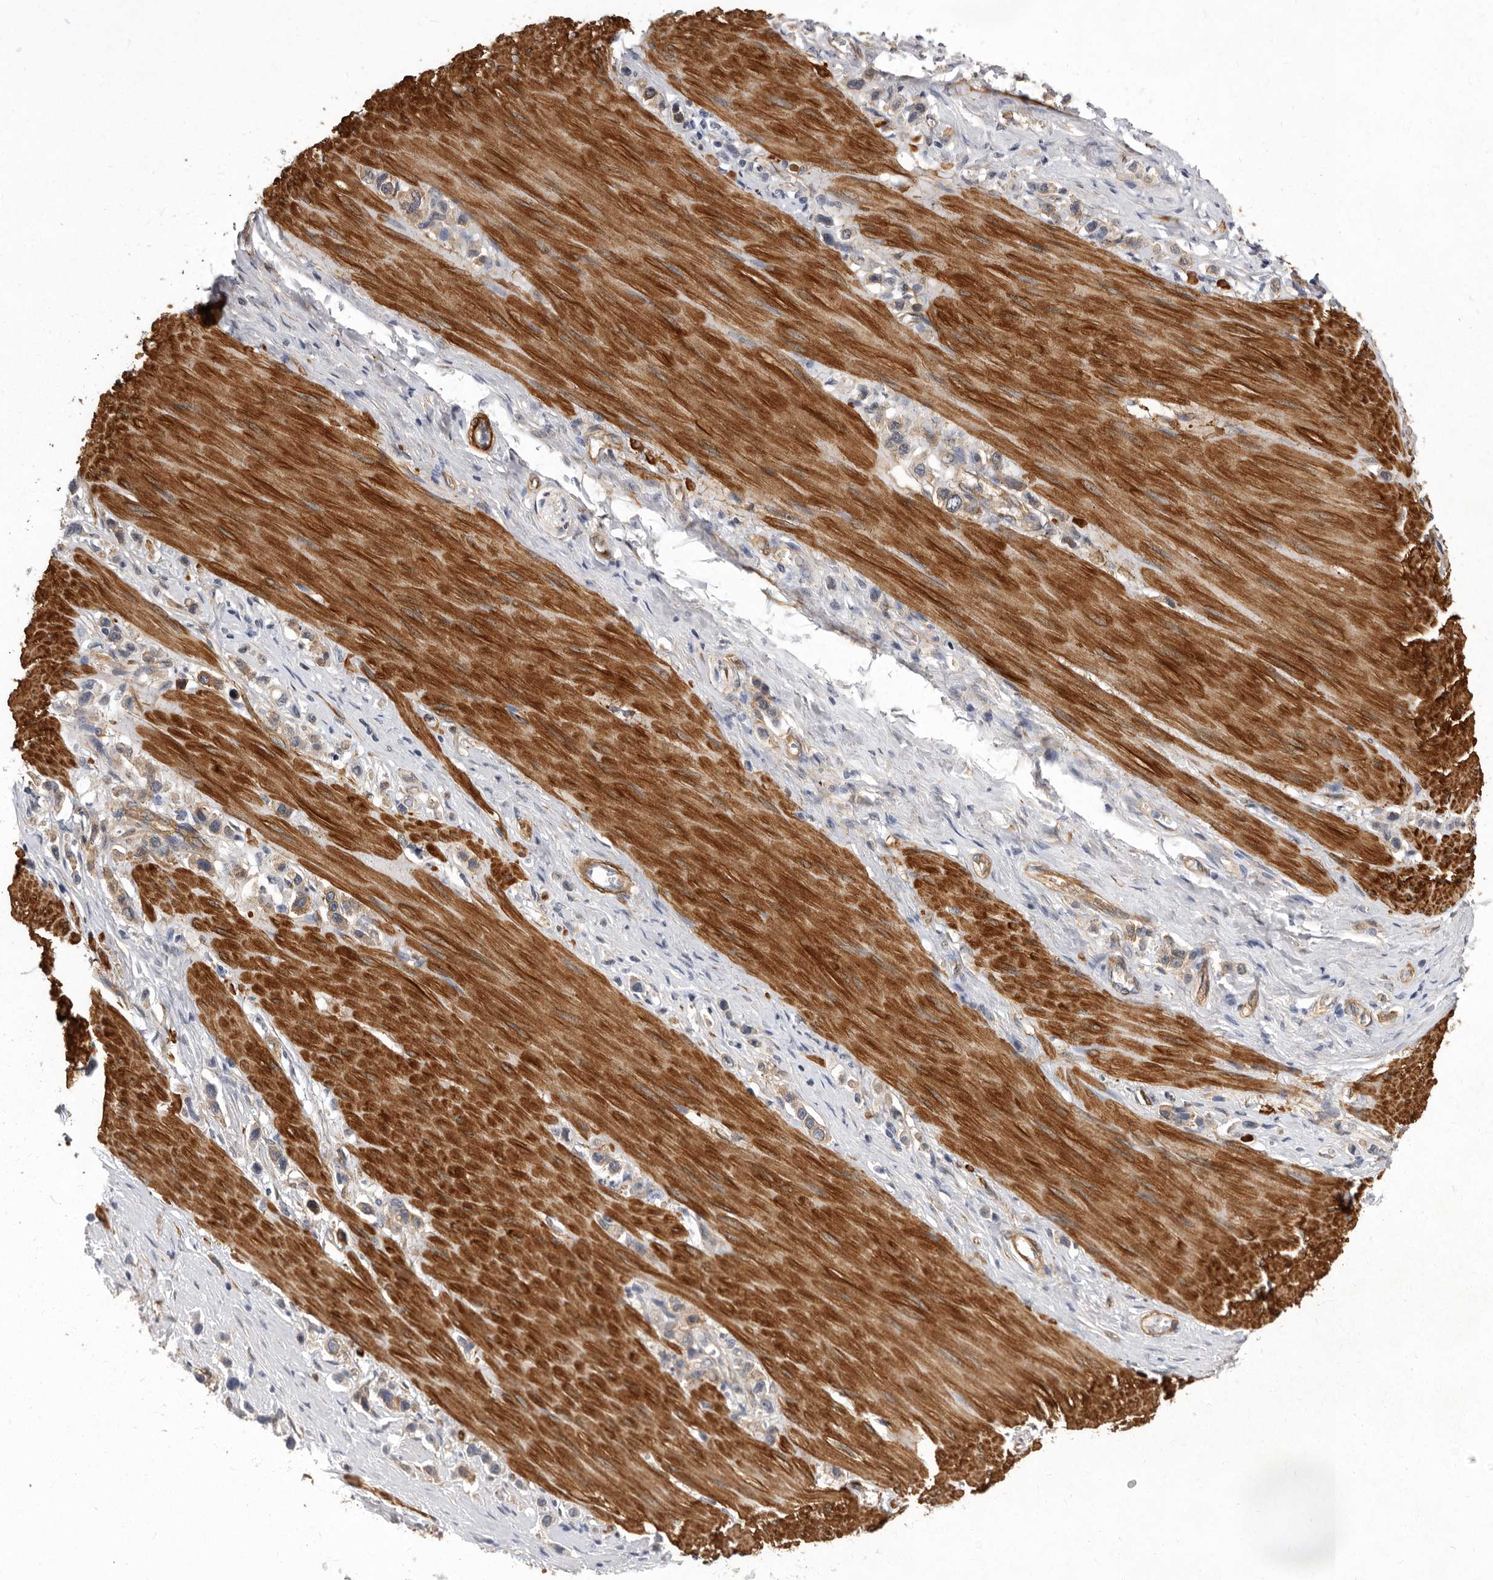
{"staining": {"intensity": "moderate", "quantity": "25%-75%", "location": "cytoplasmic/membranous"}, "tissue": "stomach cancer", "cell_type": "Tumor cells", "image_type": "cancer", "snomed": [{"axis": "morphology", "description": "Adenocarcinoma, NOS"}, {"axis": "topography", "description": "Stomach"}], "caption": "Immunohistochemical staining of stomach cancer (adenocarcinoma) reveals medium levels of moderate cytoplasmic/membranous positivity in about 25%-75% of tumor cells. Nuclei are stained in blue.", "gene": "ENAH", "patient": {"sex": "female", "age": 65}}